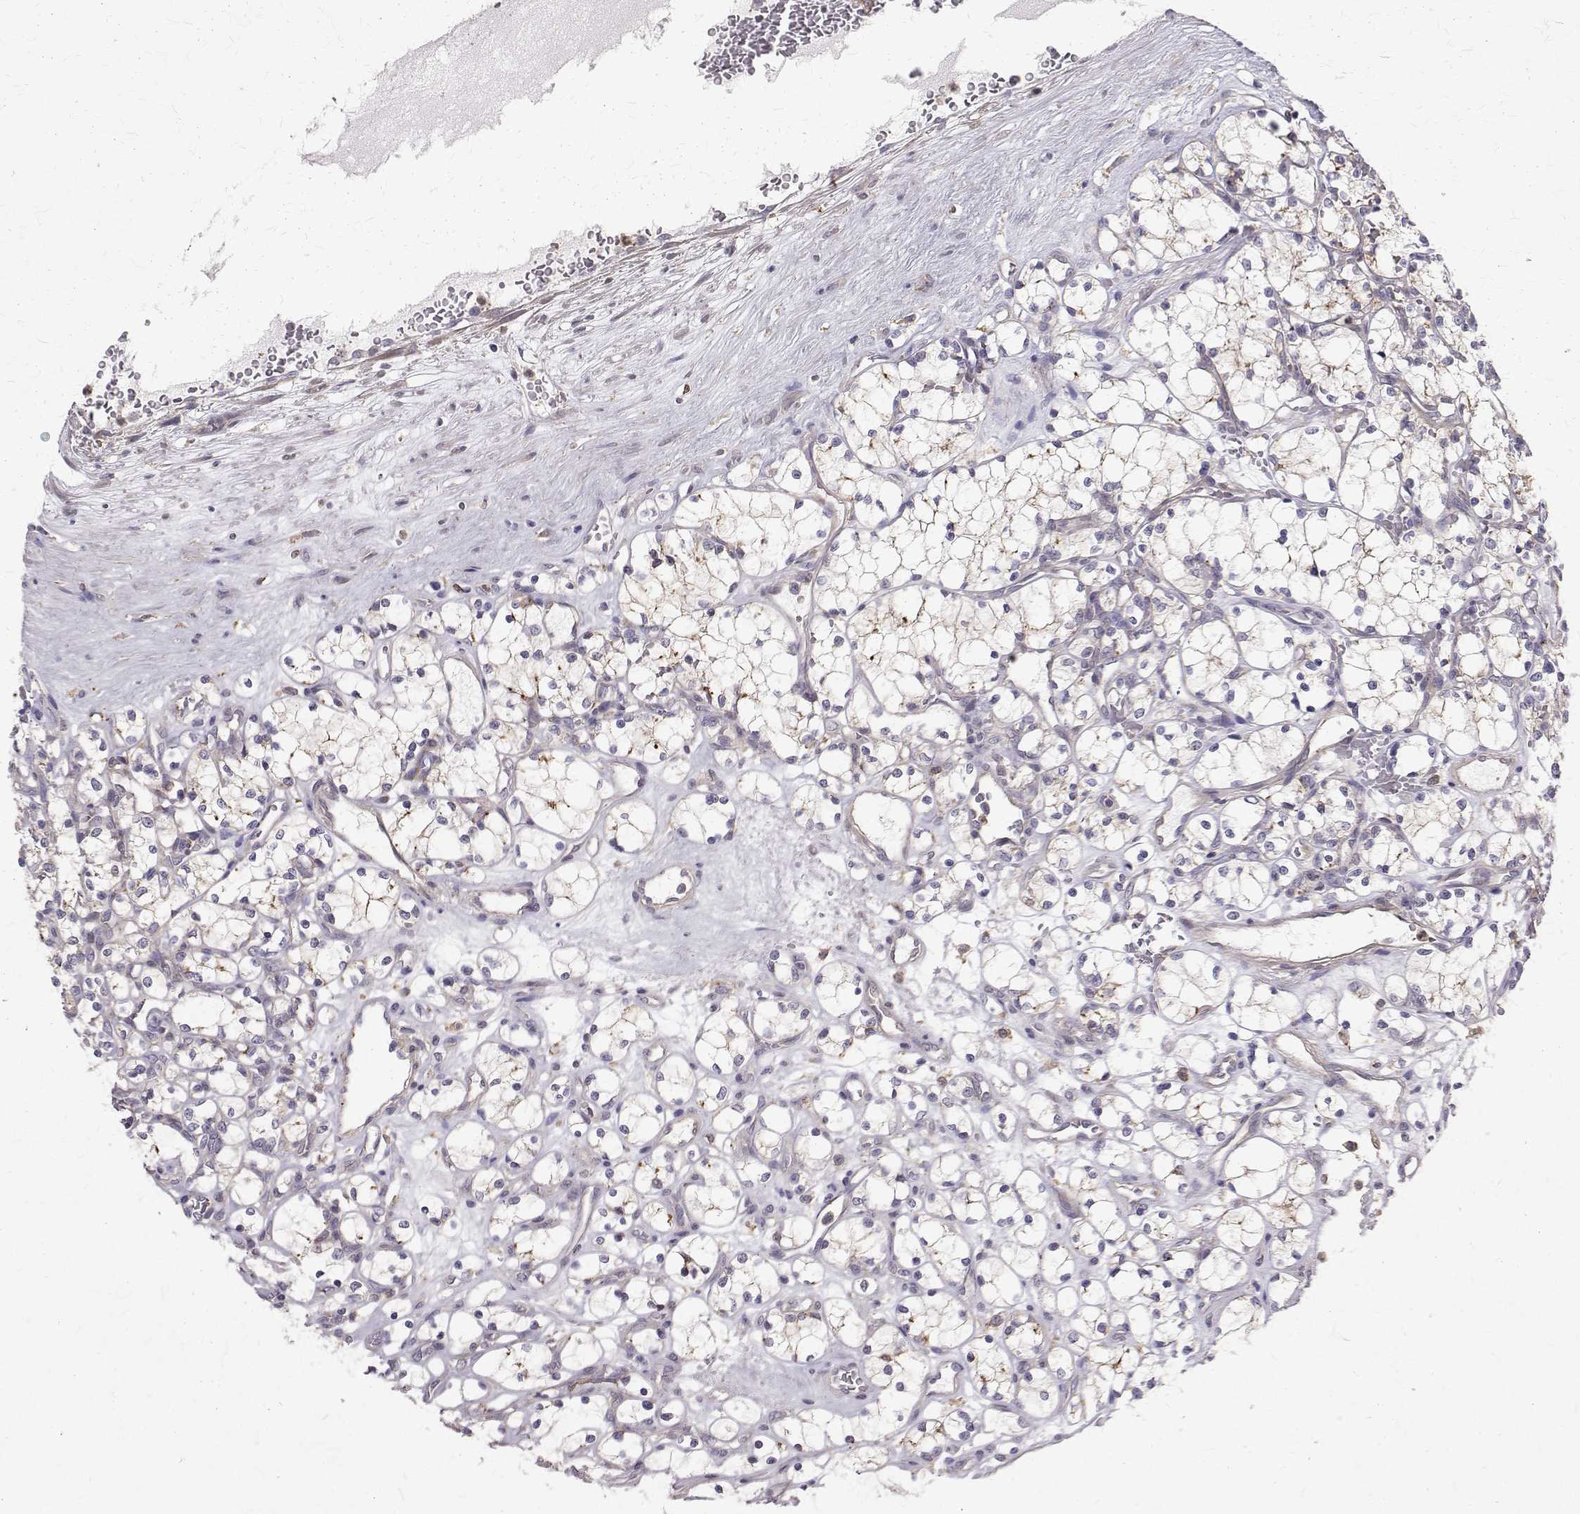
{"staining": {"intensity": "negative", "quantity": "none", "location": "none"}, "tissue": "renal cancer", "cell_type": "Tumor cells", "image_type": "cancer", "snomed": [{"axis": "morphology", "description": "Adenocarcinoma, NOS"}, {"axis": "topography", "description": "Kidney"}], "caption": "Immunohistochemical staining of renal cancer (adenocarcinoma) reveals no significant staining in tumor cells.", "gene": "CCDC89", "patient": {"sex": "female", "age": 69}}